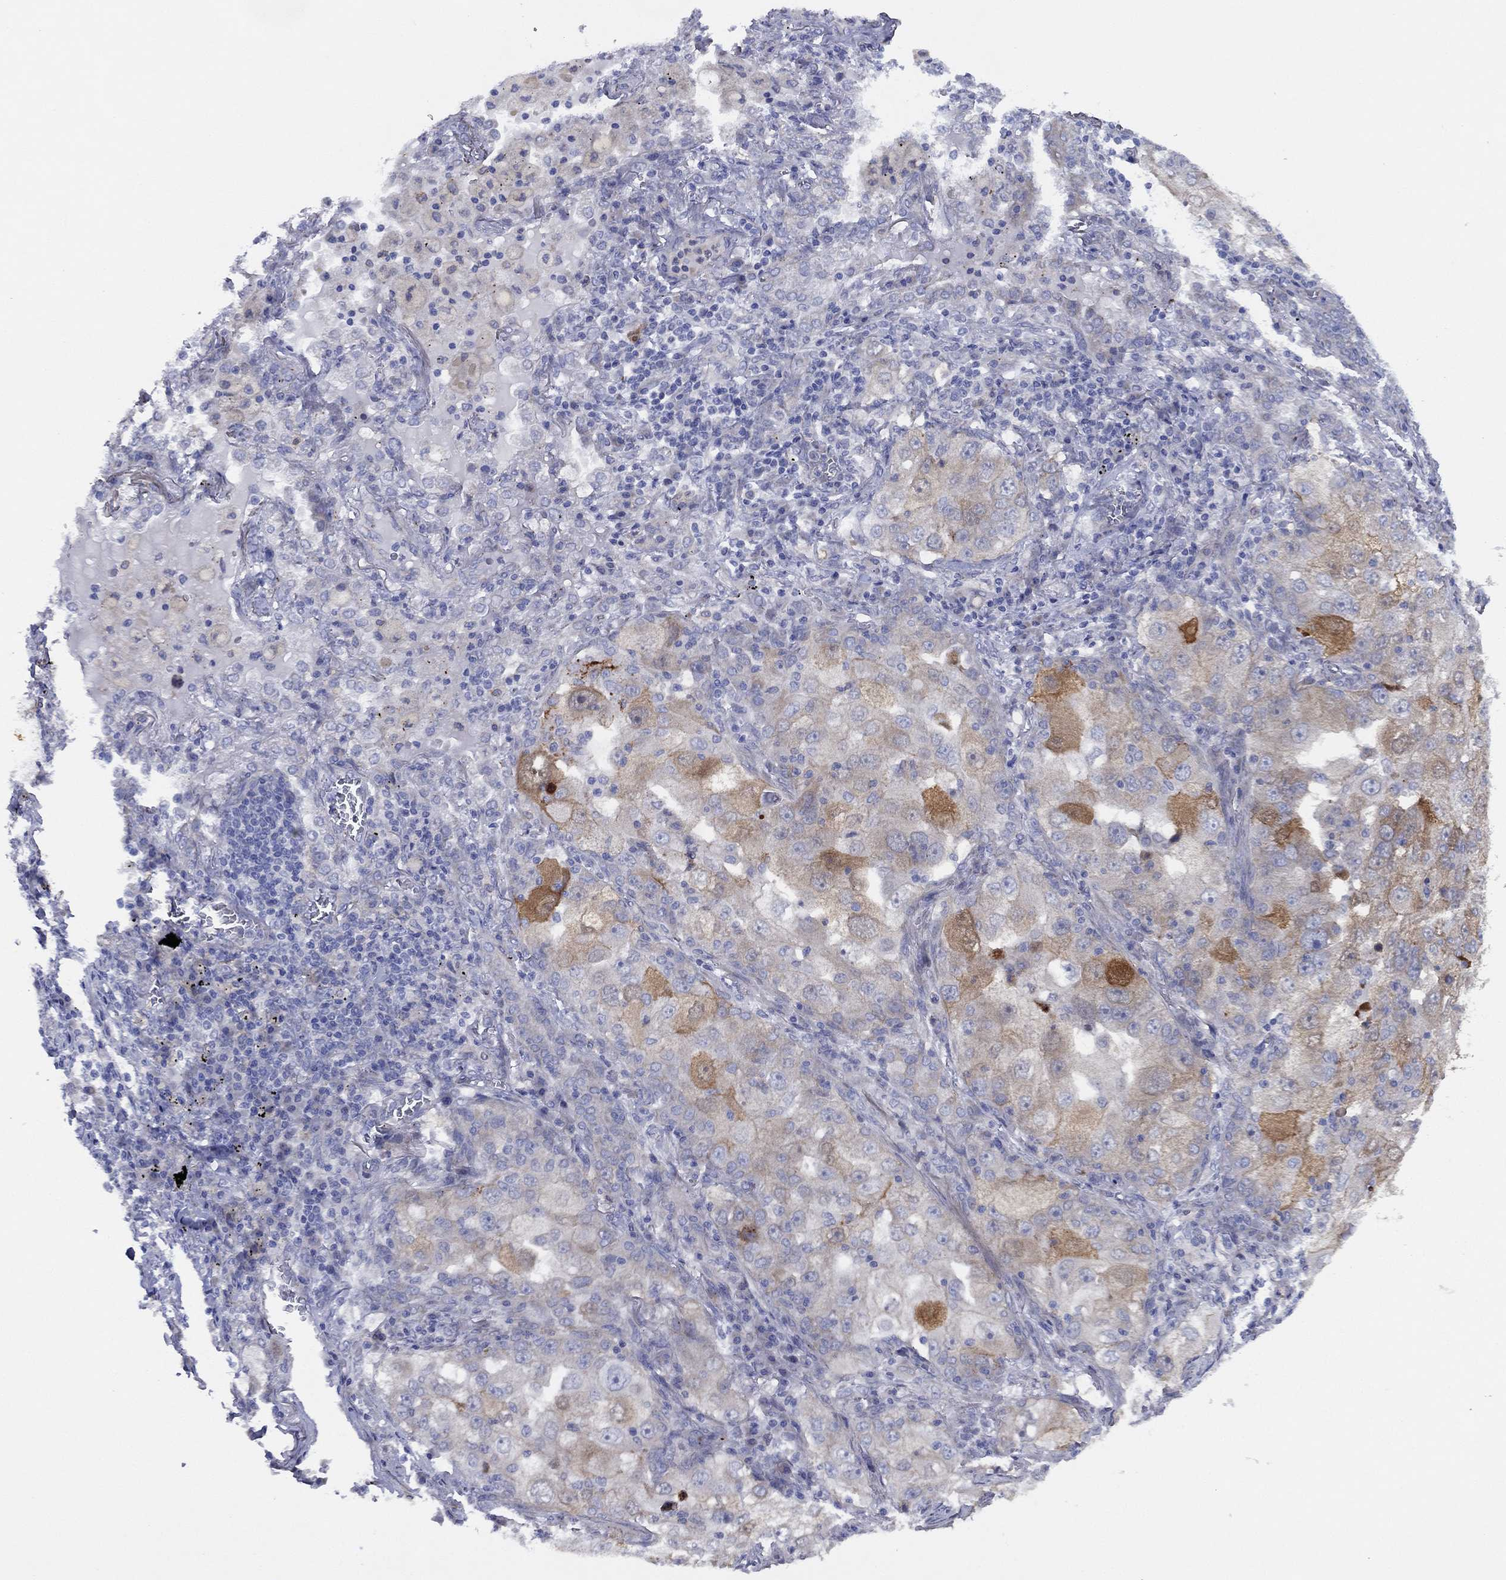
{"staining": {"intensity": "weak", "quantity": "<25%", "location": "cytoplasmic/membranous"}, "tissue": "lung cancer", "cell_type": "Tumor cells", "image_type": "cancer", "snomed": [{"axis": "morphology", "description": "Adenocarcinoma, NOS"}, {"axis": "topography", "description": "Lung"}], "caption": "Tumor cells show no significant protein staining in lung cancer.", "gene": "ZNF223", "patient": {"sex": "female", "age": 61}}